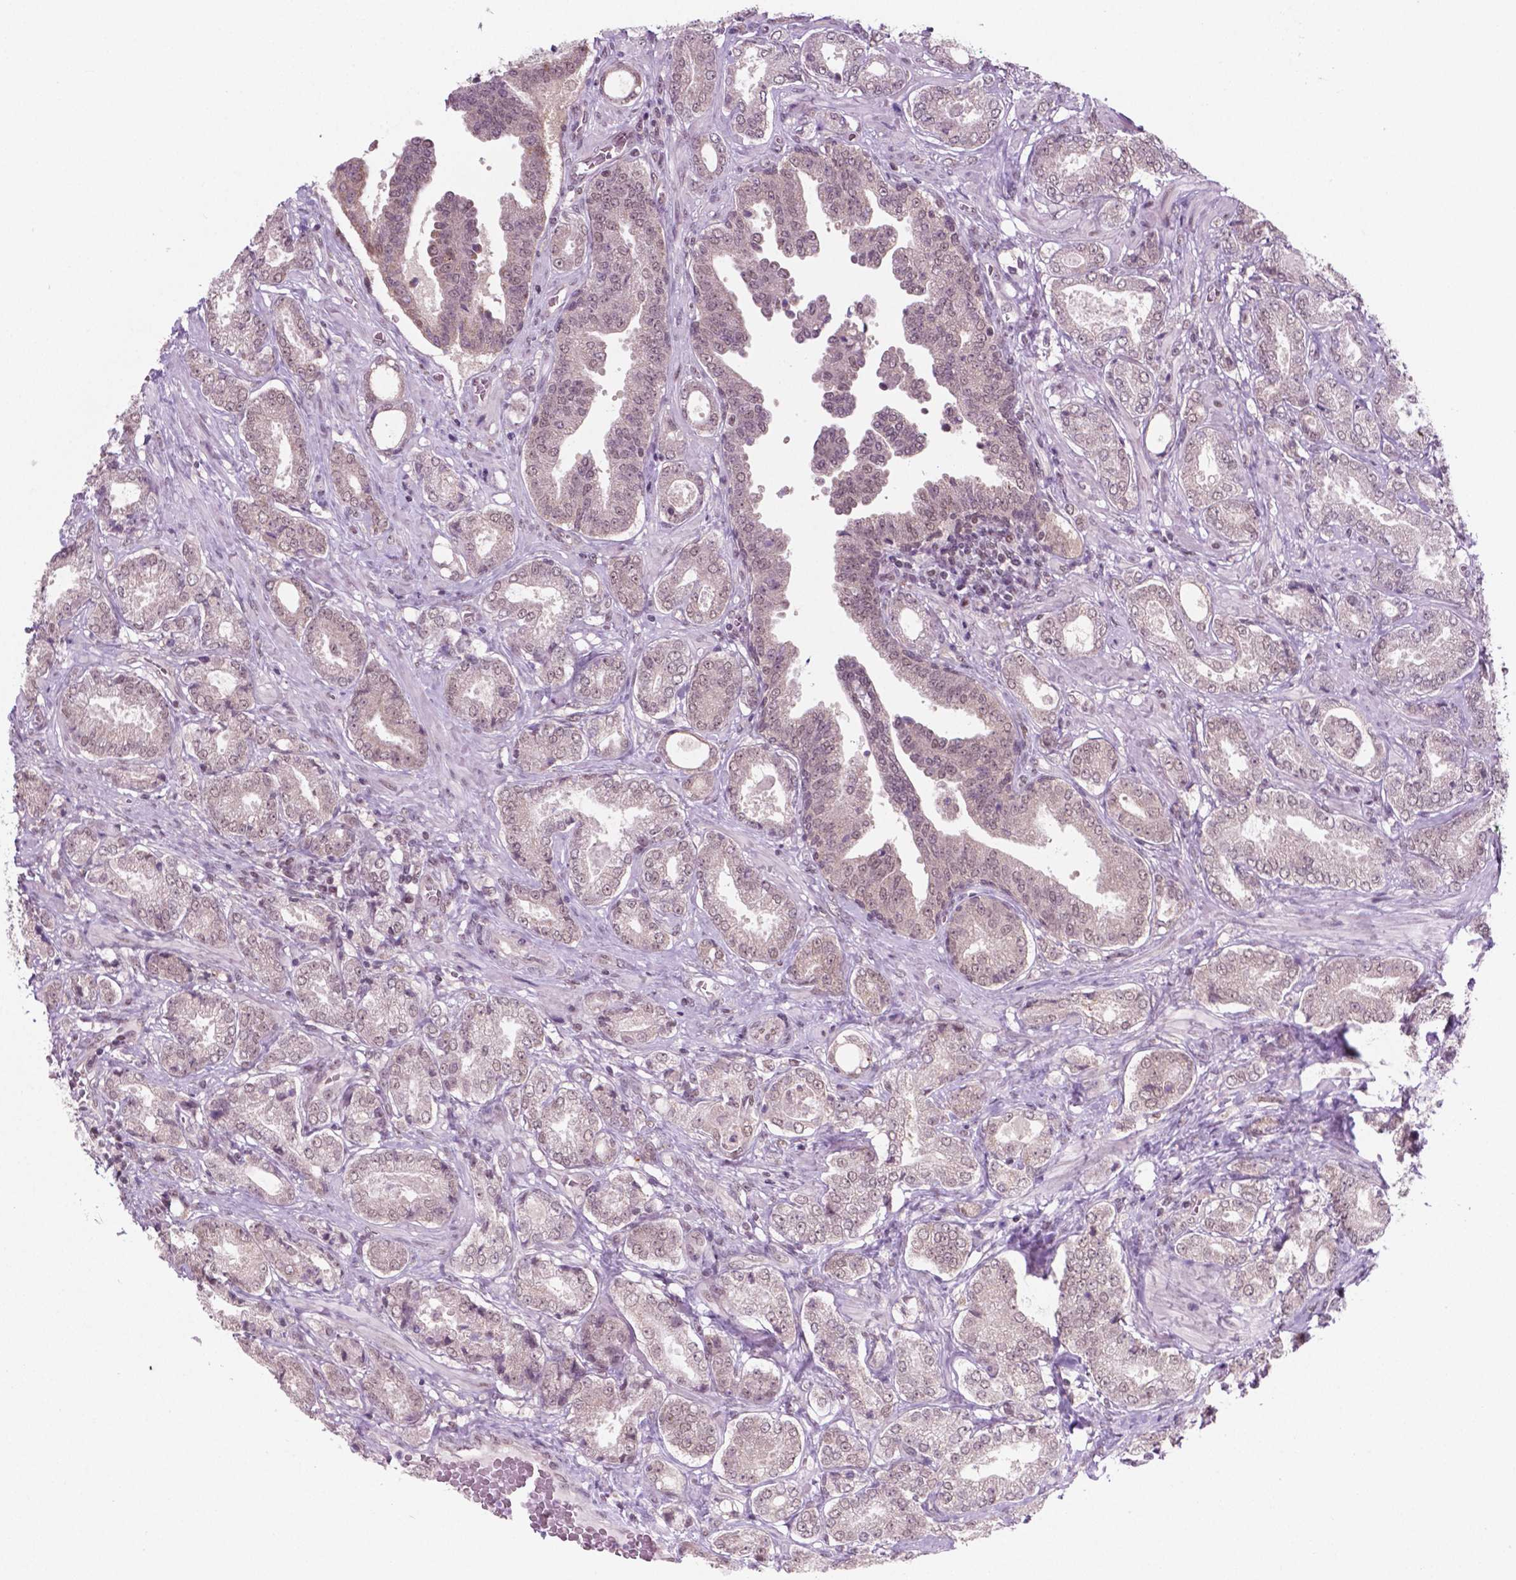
{"staining": {"intensity": "weak", "quantity": "25%-75%", "location": "nuclear"}, "tissue": "prostate cancer", "cell_type": "Tumor cells", "image_type": "cancer", "snomed": [{"axis": "morphology", "description": "Adenocarcinoma, NOS"}, {"axis": "topography", "description": "Prostate"}], "caption": "Immunohistochemistry (IHC) of prostate cancer displays low levels of weak nuclear expression in about 25%-75% of tumor cells.", "gene": "PHAX", "patient": {"sex": "male", "age": 64}}